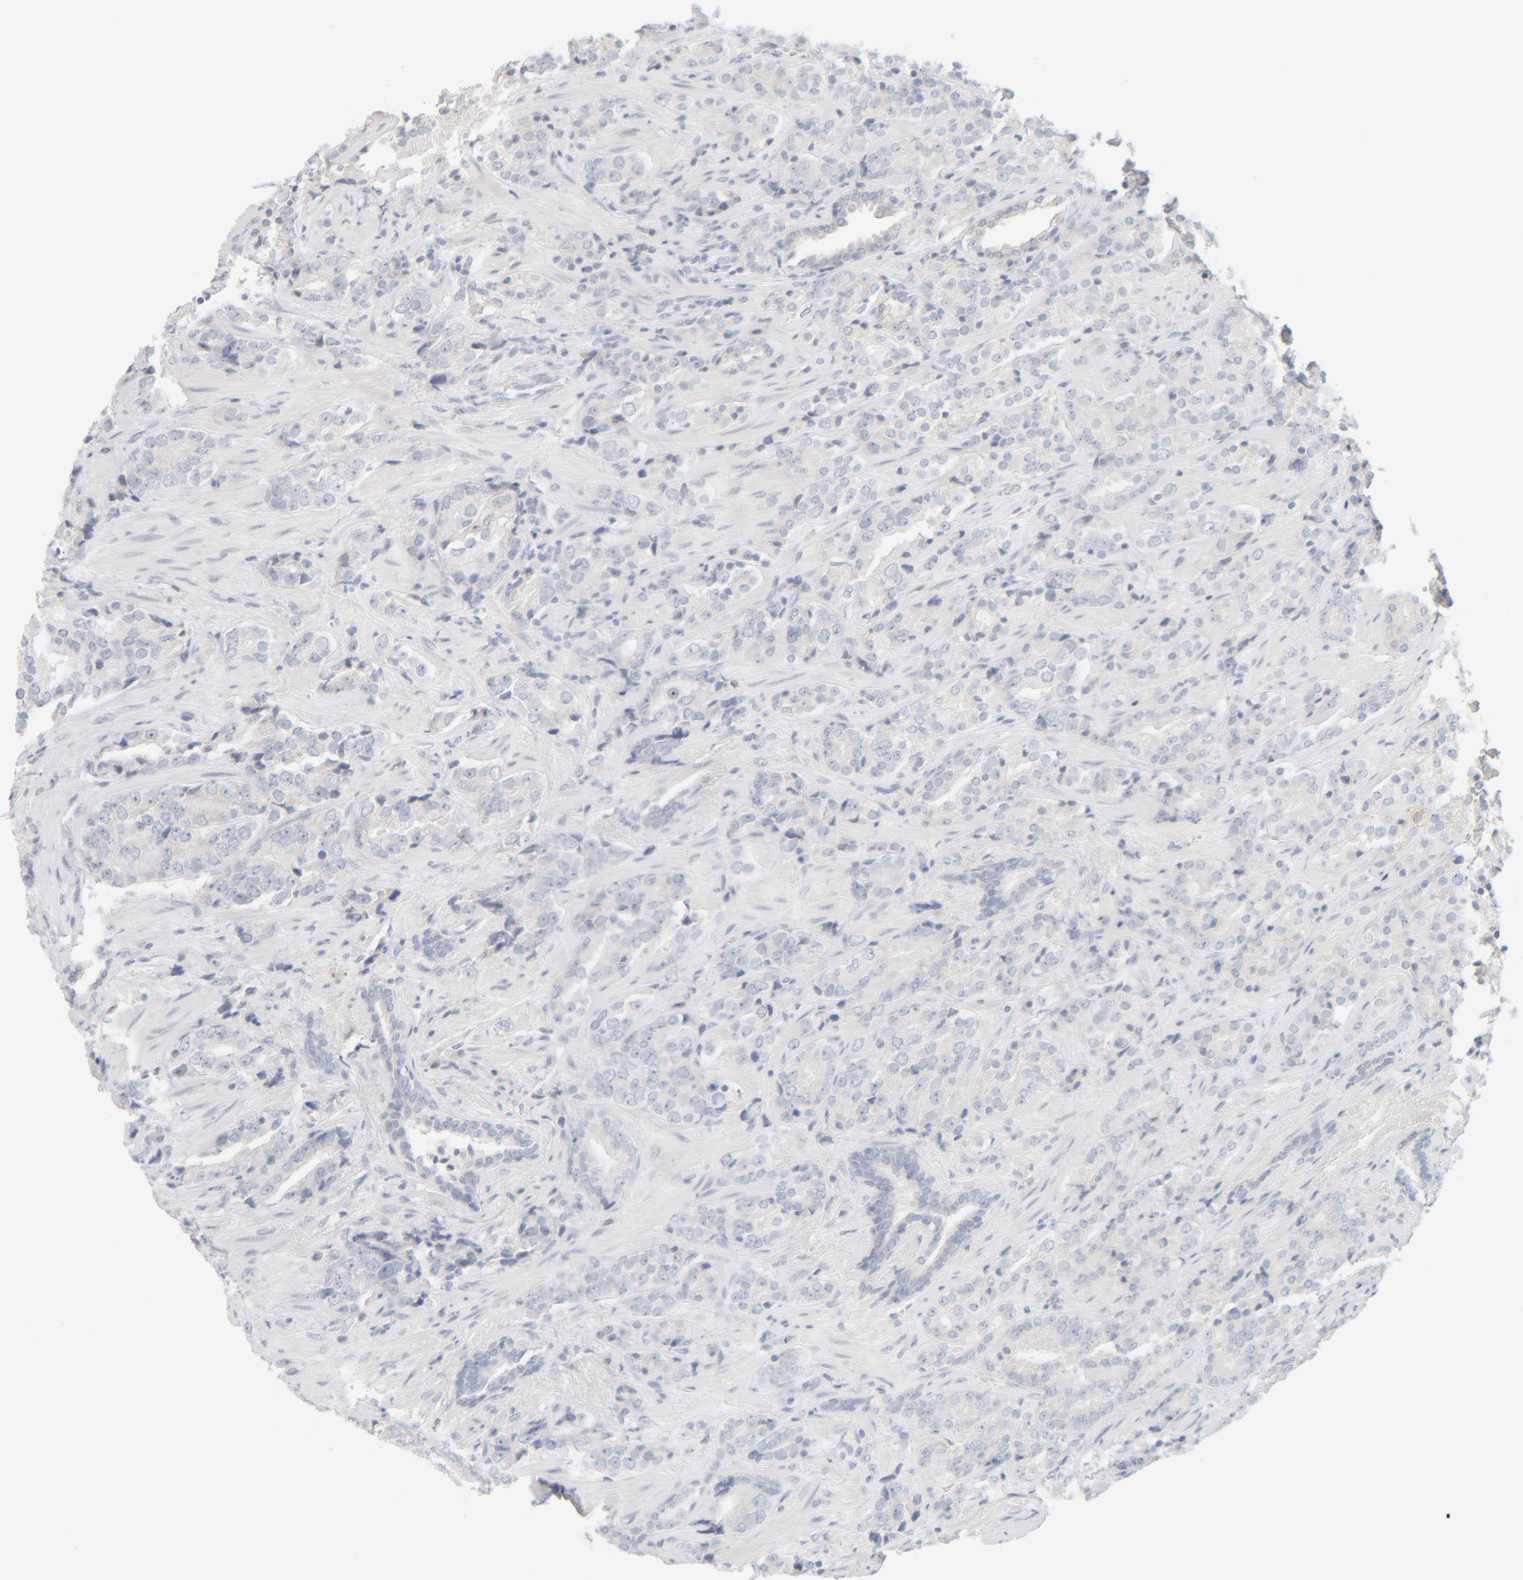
{"staining": {"intensity": "negative", "quantity": "none", "location": "none"}, "tissue": "prostate cancer", "cell_type": "Tumor cells", "image_type": "cancer", "snomed": [{"axis": "morphology", "description": "Adenocarcinoma, High grade"}, {"axis": "topography", "description": "Prostate"}], "caption": "Tumor cells show no significant positivity in prostate cancer.", "gene": "RIDA", "patient": {"sex": "male", "age": 71}}